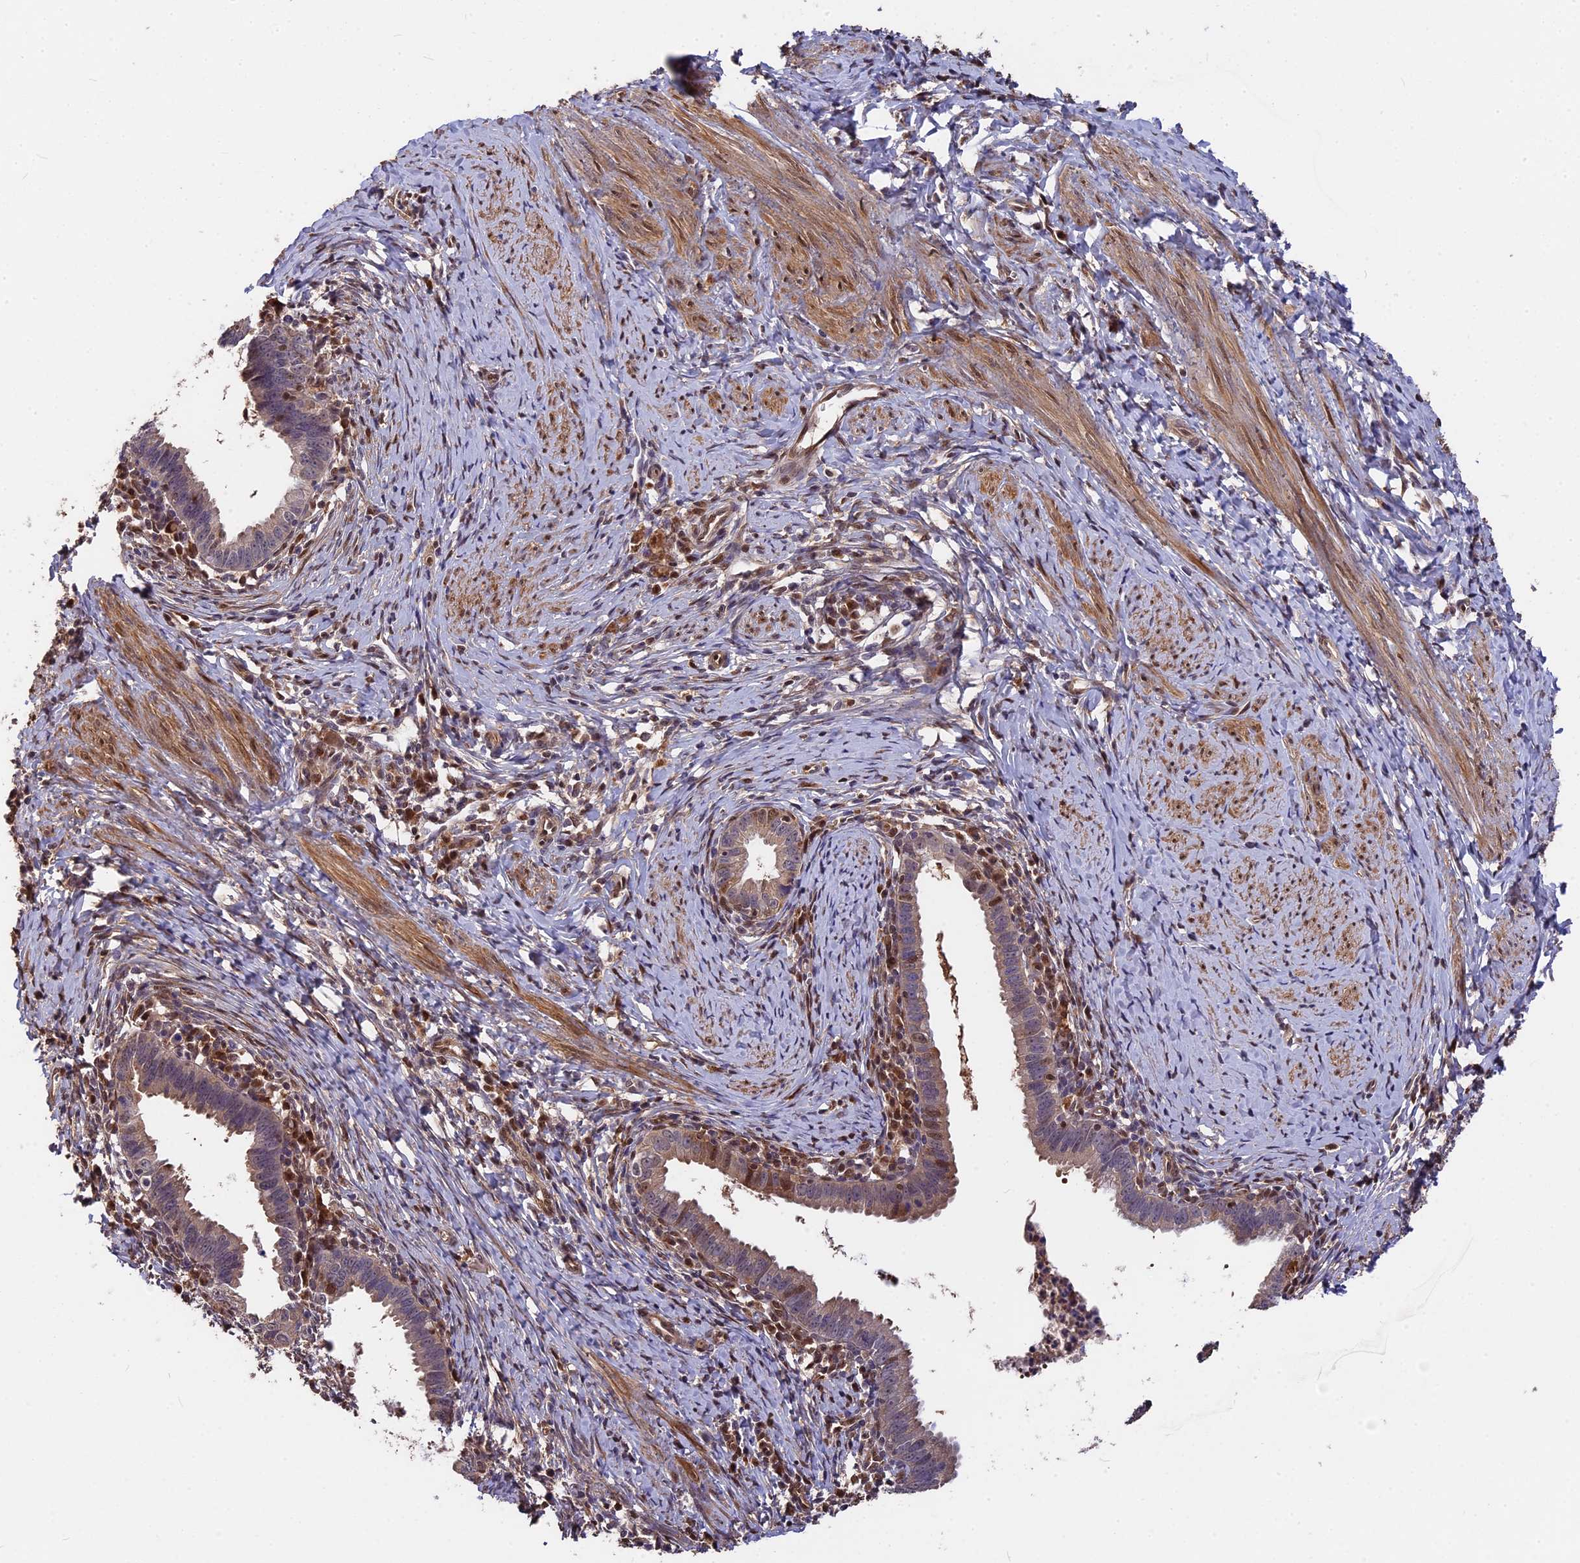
{"staining": {"intensity": "moderate", "quantity": "<25%", "location": "cytoplasmic/membranous,nuclear"}, "tissue": "cervical cancer", "cell_type": "Tumor cells", "image_type": "cancer", "snomed": [{"axis": "morphology", "description": "Adenocarcinoma, NOS"}, {"axis": "topography", "description": "Cervix"}], "caption": "Cervical cancer stained with a brown dye demonstrates moderate cytoplasmic/membranous and nuclear positive staining in approximately <25% of tumor cells.", "gene": "ADRM1", "patient": {"sex": "female", "age": 36}}